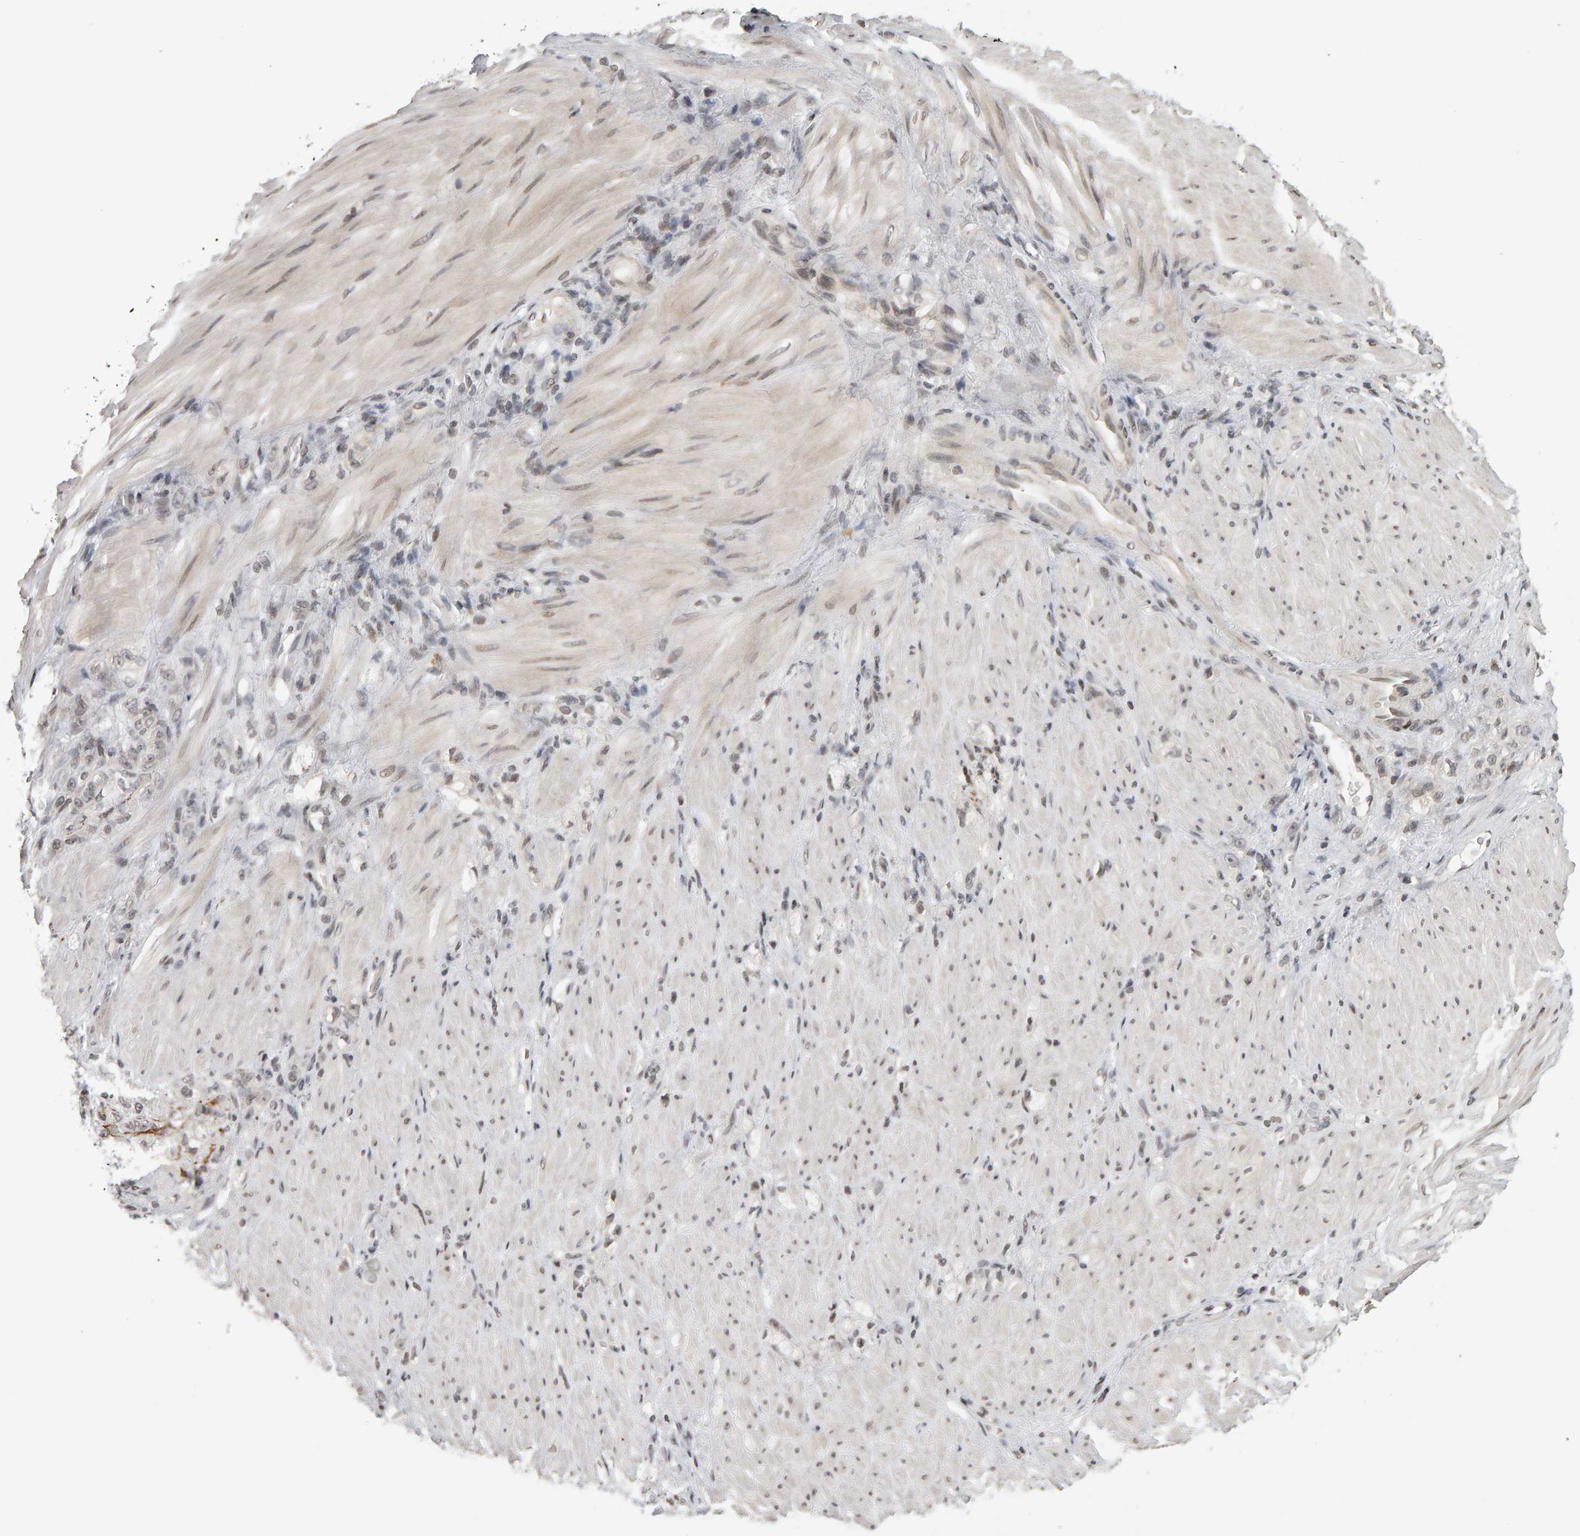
{"staining": {"intensity": "negative", "quantity": "none", "location": "none"}, "tissue": "stomach cancer", "cell_type": "Tumor cells", "image_type": "cancer", "snomed": [{"axis": "morphology", "description": "Normal tissue, NOS"}, {"axis": "morphology", "description": "Adenocarcinoma, NOS"}, {"axis": "topography", "description": "Stomach"}], "caption": "This photomicrograph is of adenocarcinoma (stomach) stained with IHC to label a protein in brown with the nuclei are counter-stained blue. There is no staining in tumor cells. Nuclei are stained in blue.", "gene": "TRAM1", "patient": {"sex": "male", "age": 82}}